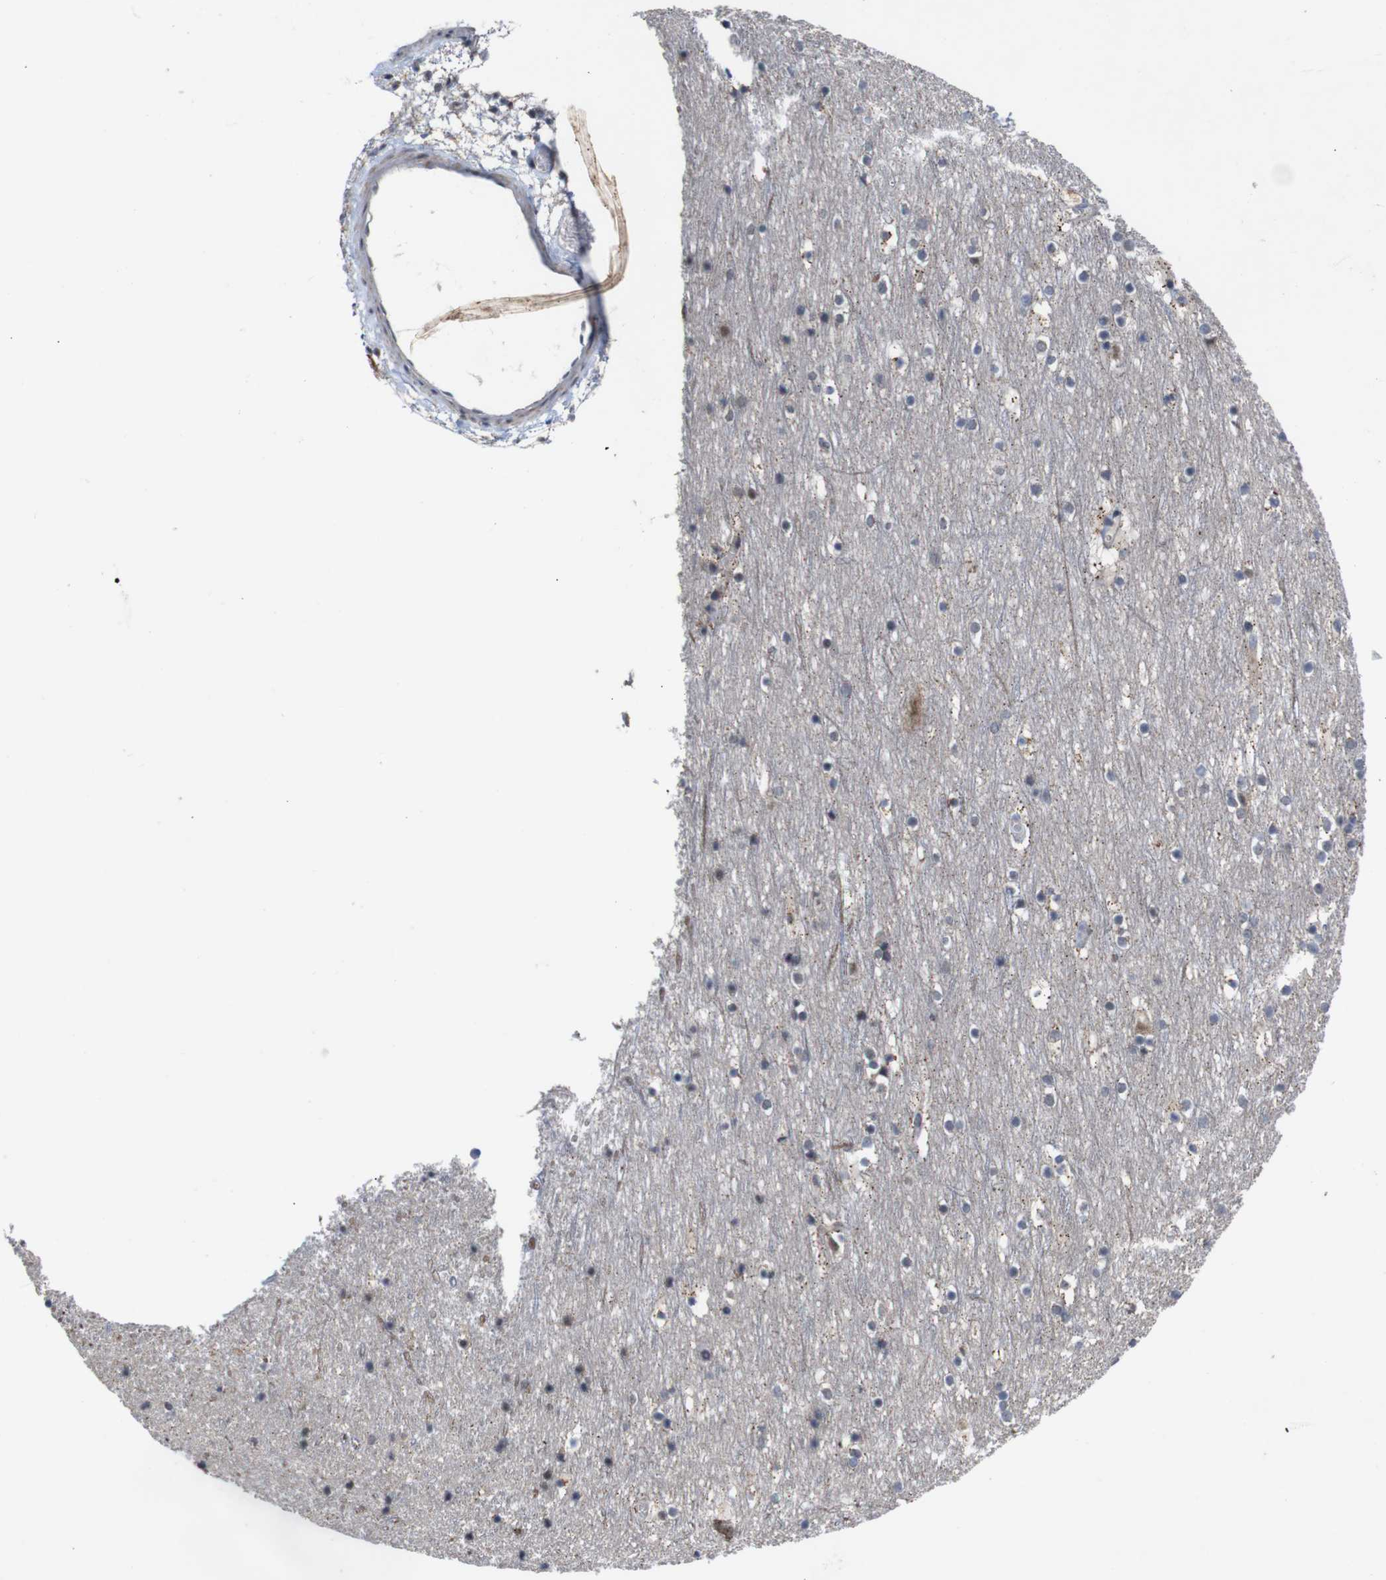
{"staining": {"intensity": "negative", "quantity": "none", "location": "none"}, "tissue": "cerebral cortex", "cell_type": "Endothelial cells", "image_type": "normal", "snomed": [{"axis": "morphology", "description": "Normal tissue, NOS"}, {"axis": "topography", "description": "Cerebral cortex"}], "caption": "Immunohistochemistry histopathology image of unremarkable cerebral cortex stained for a protein (brown), which exhibits no staining in endothelial cells.", "gene": "ATP7B", "patient": {"sex": "male", "age": 45}}